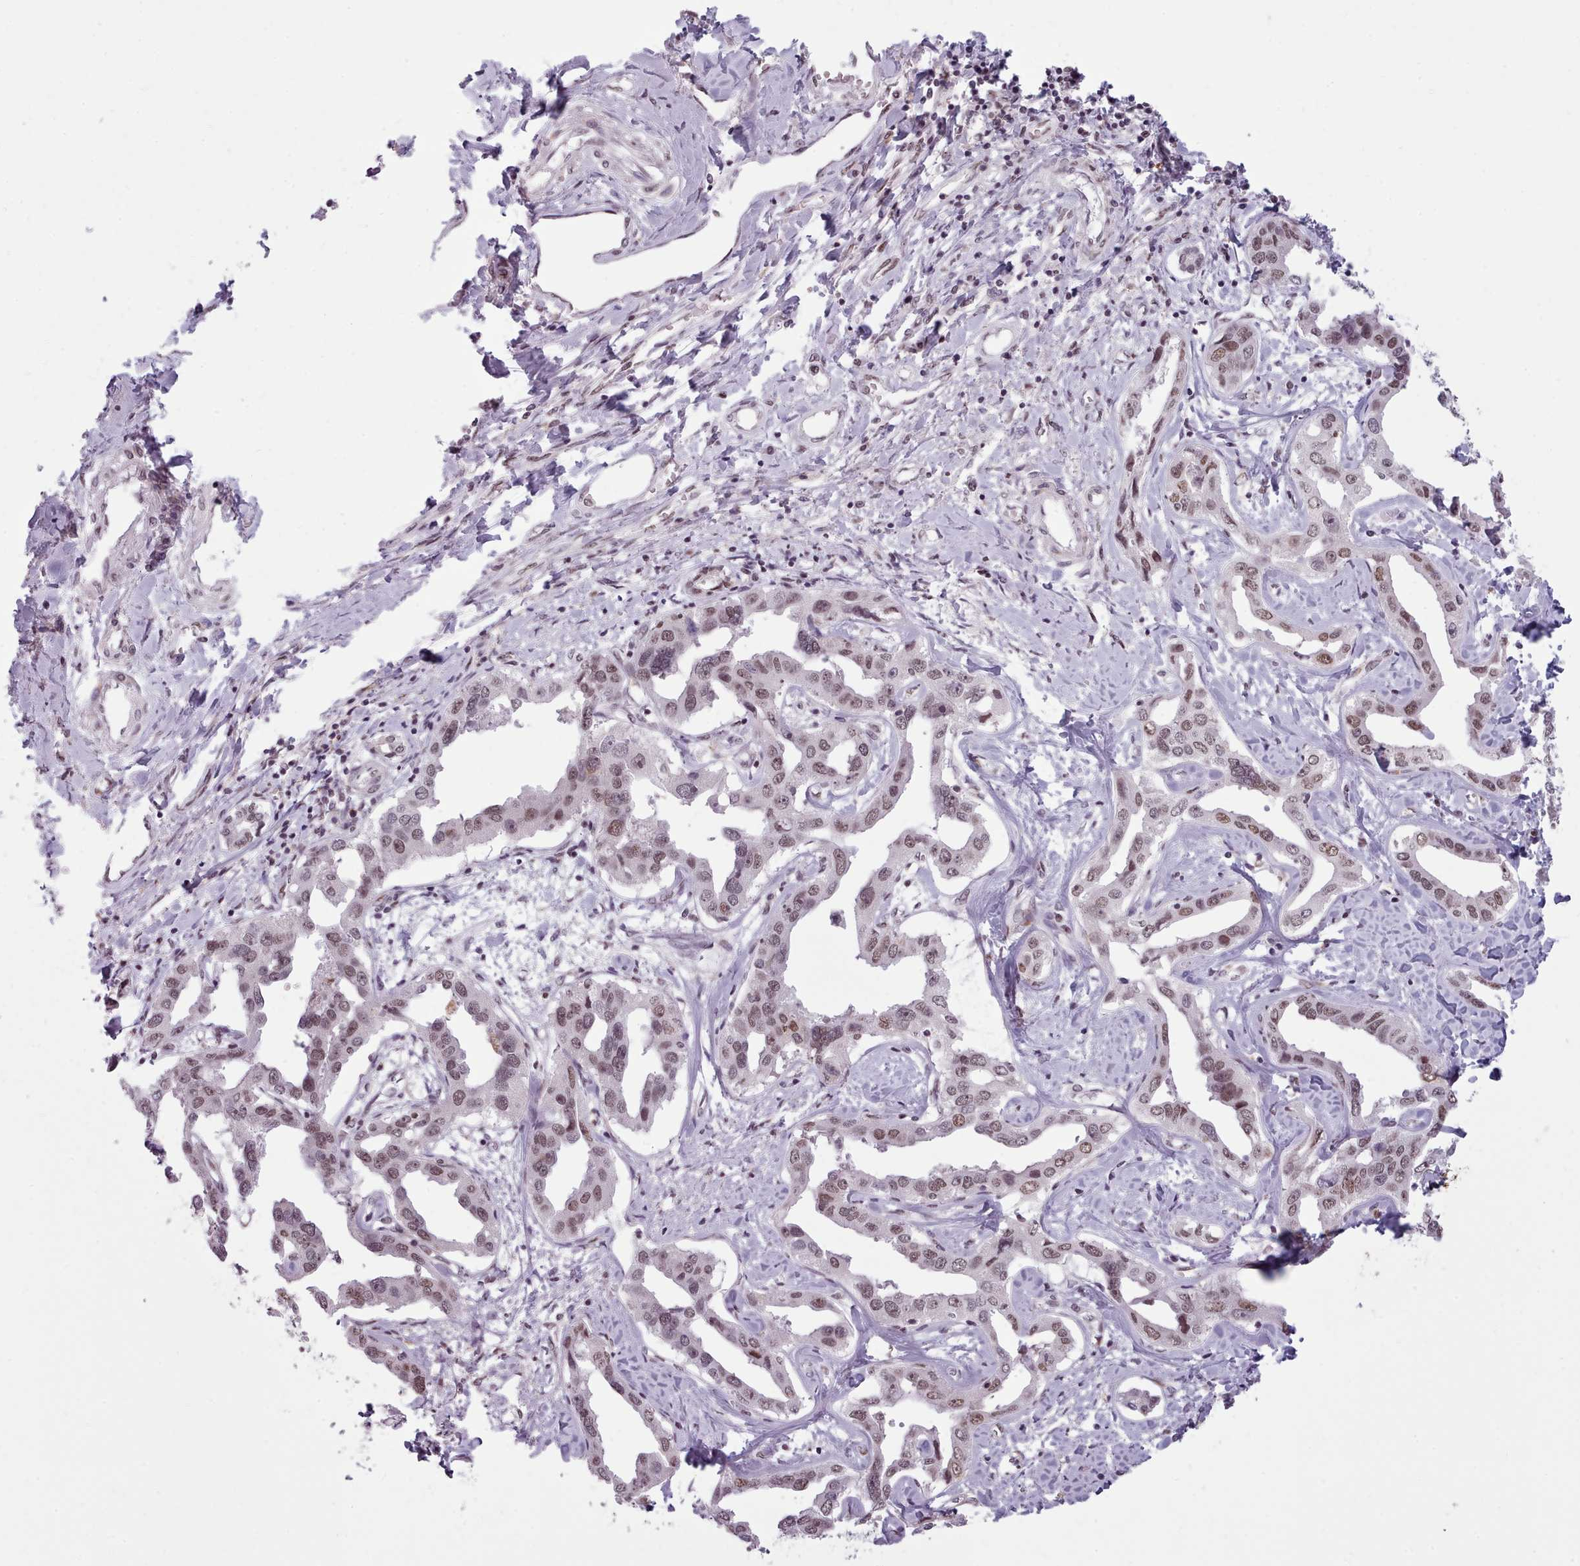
{"staining": {"intensity": "moderate", "quantity": ">75%", "location": "nuclear"}, "tissue": "liver cancer", "cell_type": "Tumor cells", "image_type": "cancer", "snomed": [{"axis": "morphology", "description": "Cholangiocarcinoma"}, {"axis": "topography", "description": "Liver"}], "caption": "DAB immunohistochemical staining of liver cancer exhibits moderate nuclear protein positivity in about >75% of tumor cells.", "gene": "SRRM1", "patient": {"sex": "male", "age": 59}}